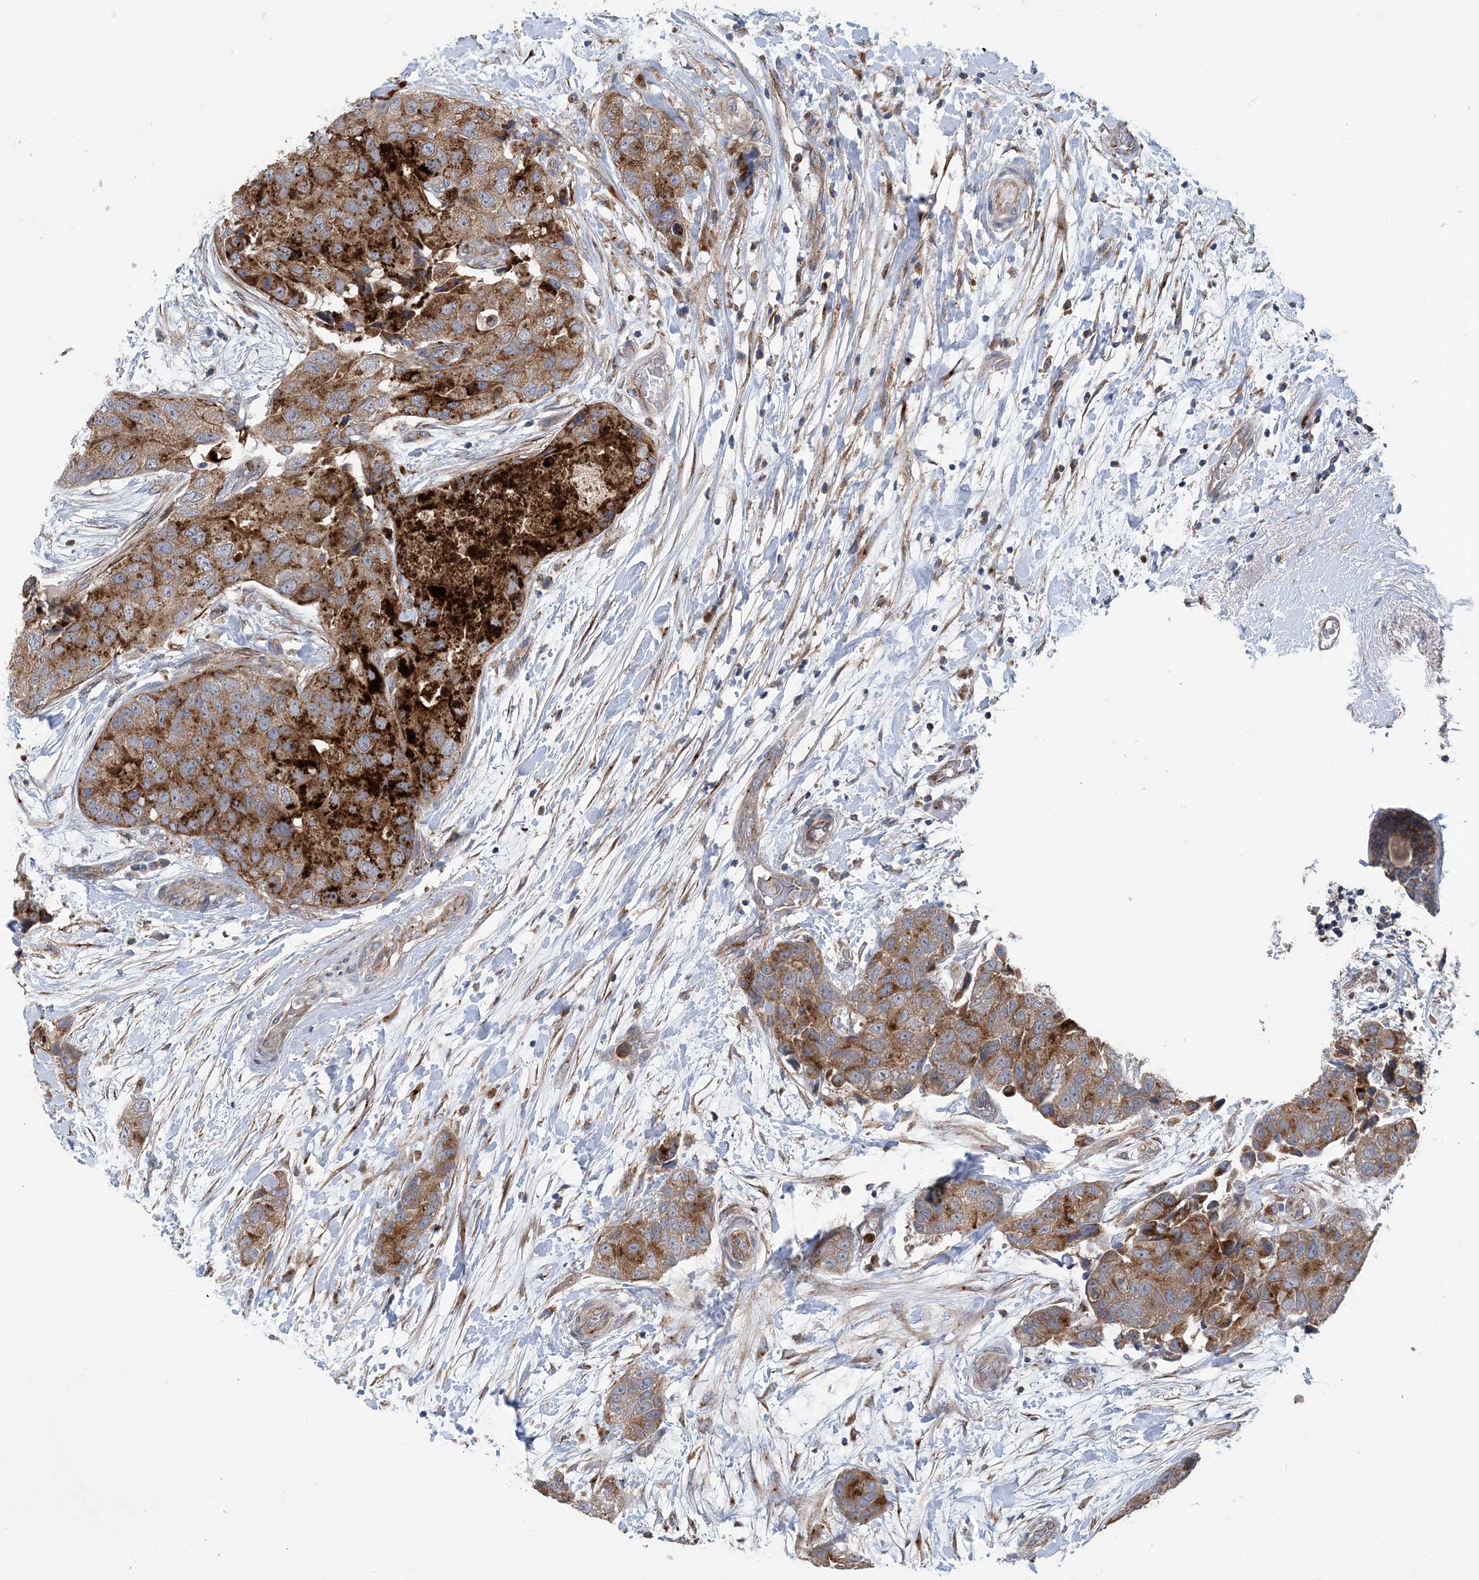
{"staining": {"intensity": "moderate", "quantity": ">75%", "location": "cytoplasmic/membranous"}, "tissue": "breast cancer", "cell_type": "Tumor cells", "image_type": "cancer", "snomed": [{"axis": "morphology", "description": "Duct carcinoma"}, {"axis": "topography", "description": "Breast"}], "caption": "Breast cancer (intraductal carcinoma) stained with DAB immunohistochemistry shows medium levels of moderate cytoplasmic/membranous positivity in approximately >75% of tumor cells.", "gene": "PTTG1IP", "patient": {"sex": "female", "age": 62}}